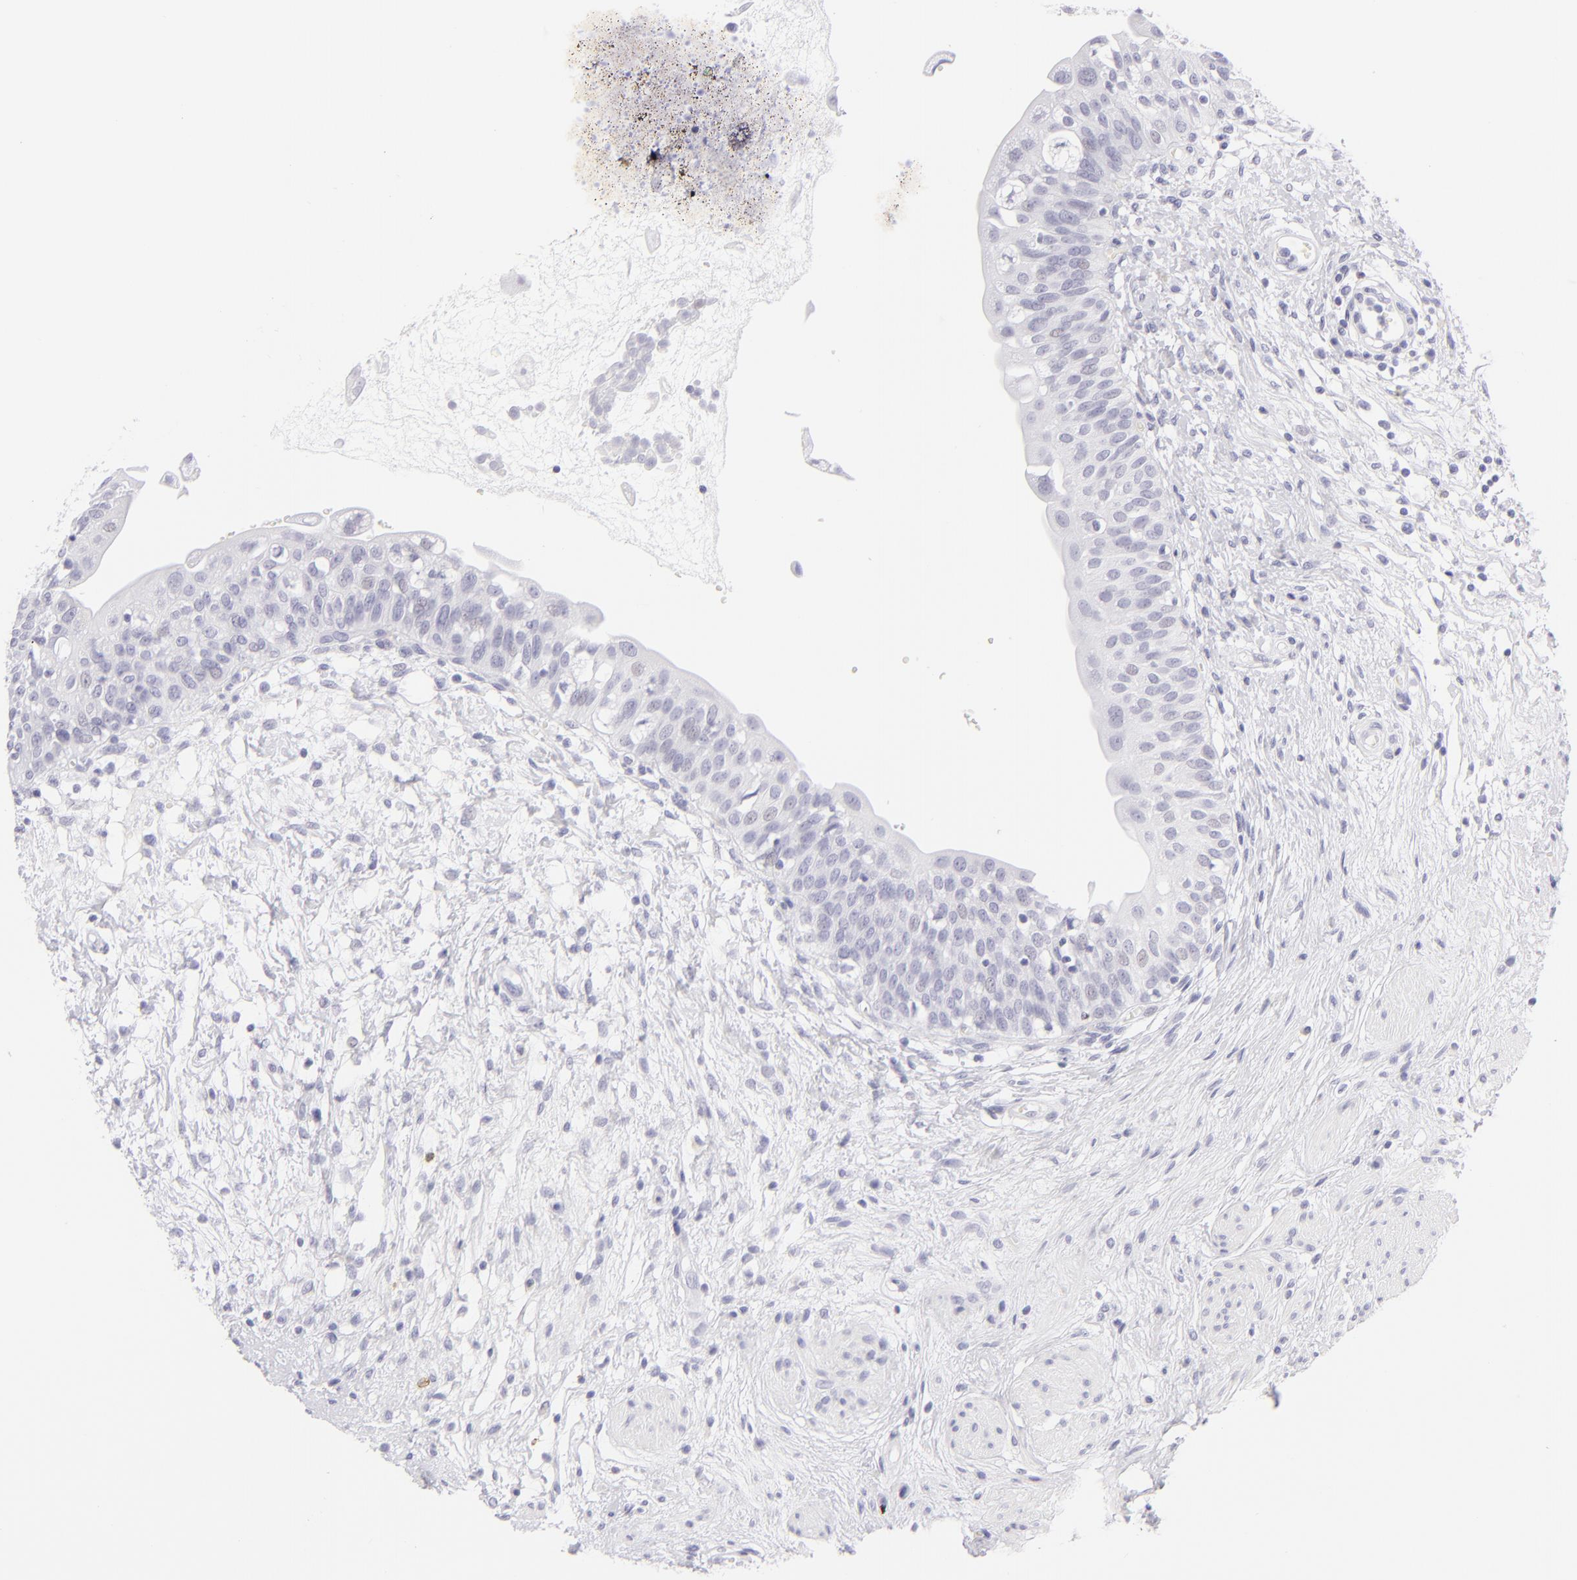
{"staining": {"intensity": "negative", "quantity": "none", "location": "none"}, "tissue": "urinary bladder", "cell_type": "Urothelial cells", "image_type": "normal", "snomed": [{"axis": "morphology", "description": "Normal tissue, NOS"}, {"axis": "topography", "description": "Urinary bladder"}], "caption": "Immunohistochemistry of normal human urinary bladder displays no expression in urothelial cells.", "gene": "FCER2", "patient": {"sex": "female", "age": 55}}